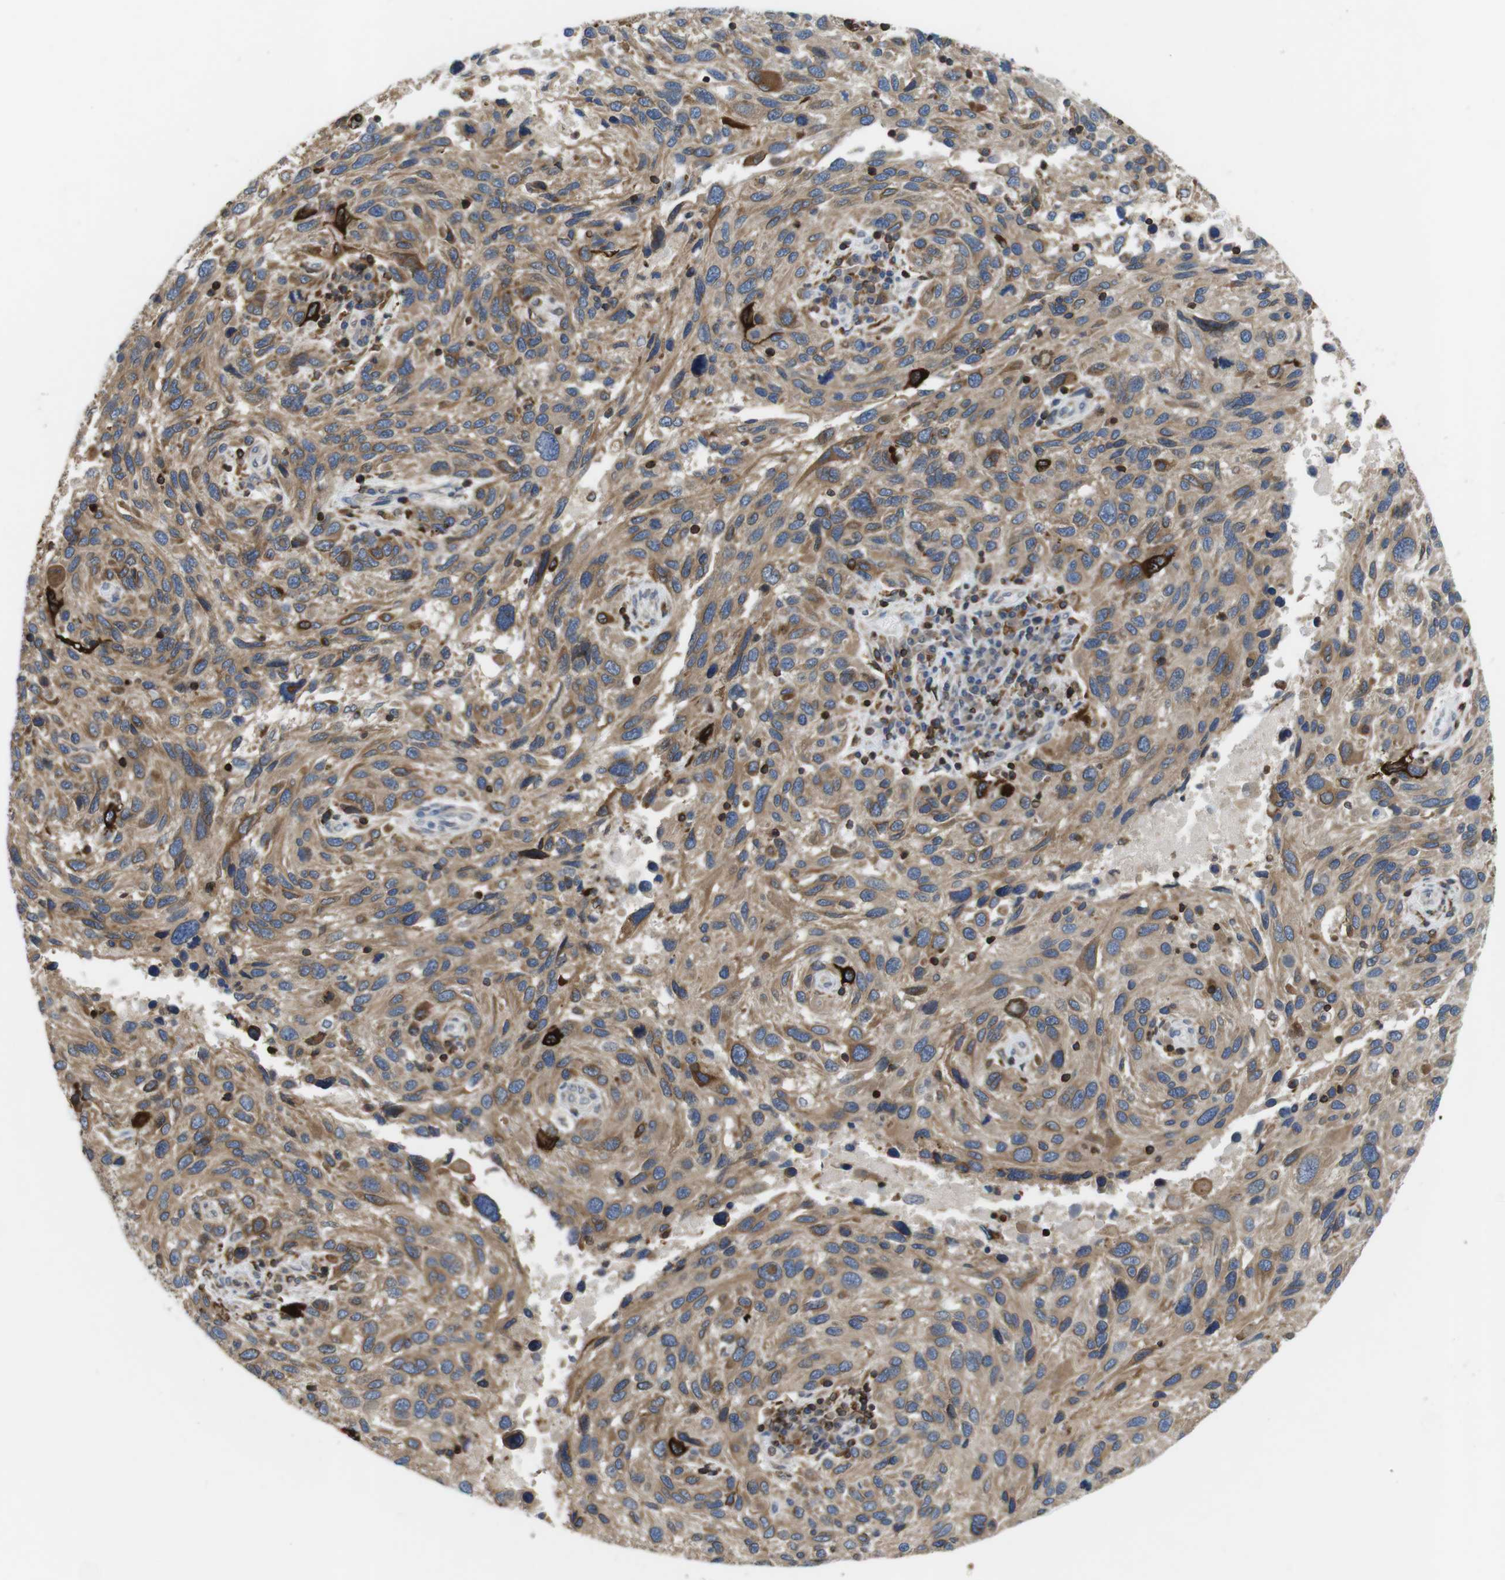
{"staining": {"intensity": "moderate", "quantity": ">75%", "location": "cytoplasmic/membranous"}, "tissue": "melanoma", "cell_type": "Tumor cells", "image_type": "cancer", "snomed": [{"axis": "morphology", "description": "Malignant melanoma, NOS"}, {"axis": "topography", "description": "Skin"}], "caption": "Human melanoma stained with a brown dye shows moderate cytoplasmic/membranous positive staining in approximately >75% of tumor cells.", "gene": "ARL6IP5", "patient": {"sex": "male", "age": 53}}